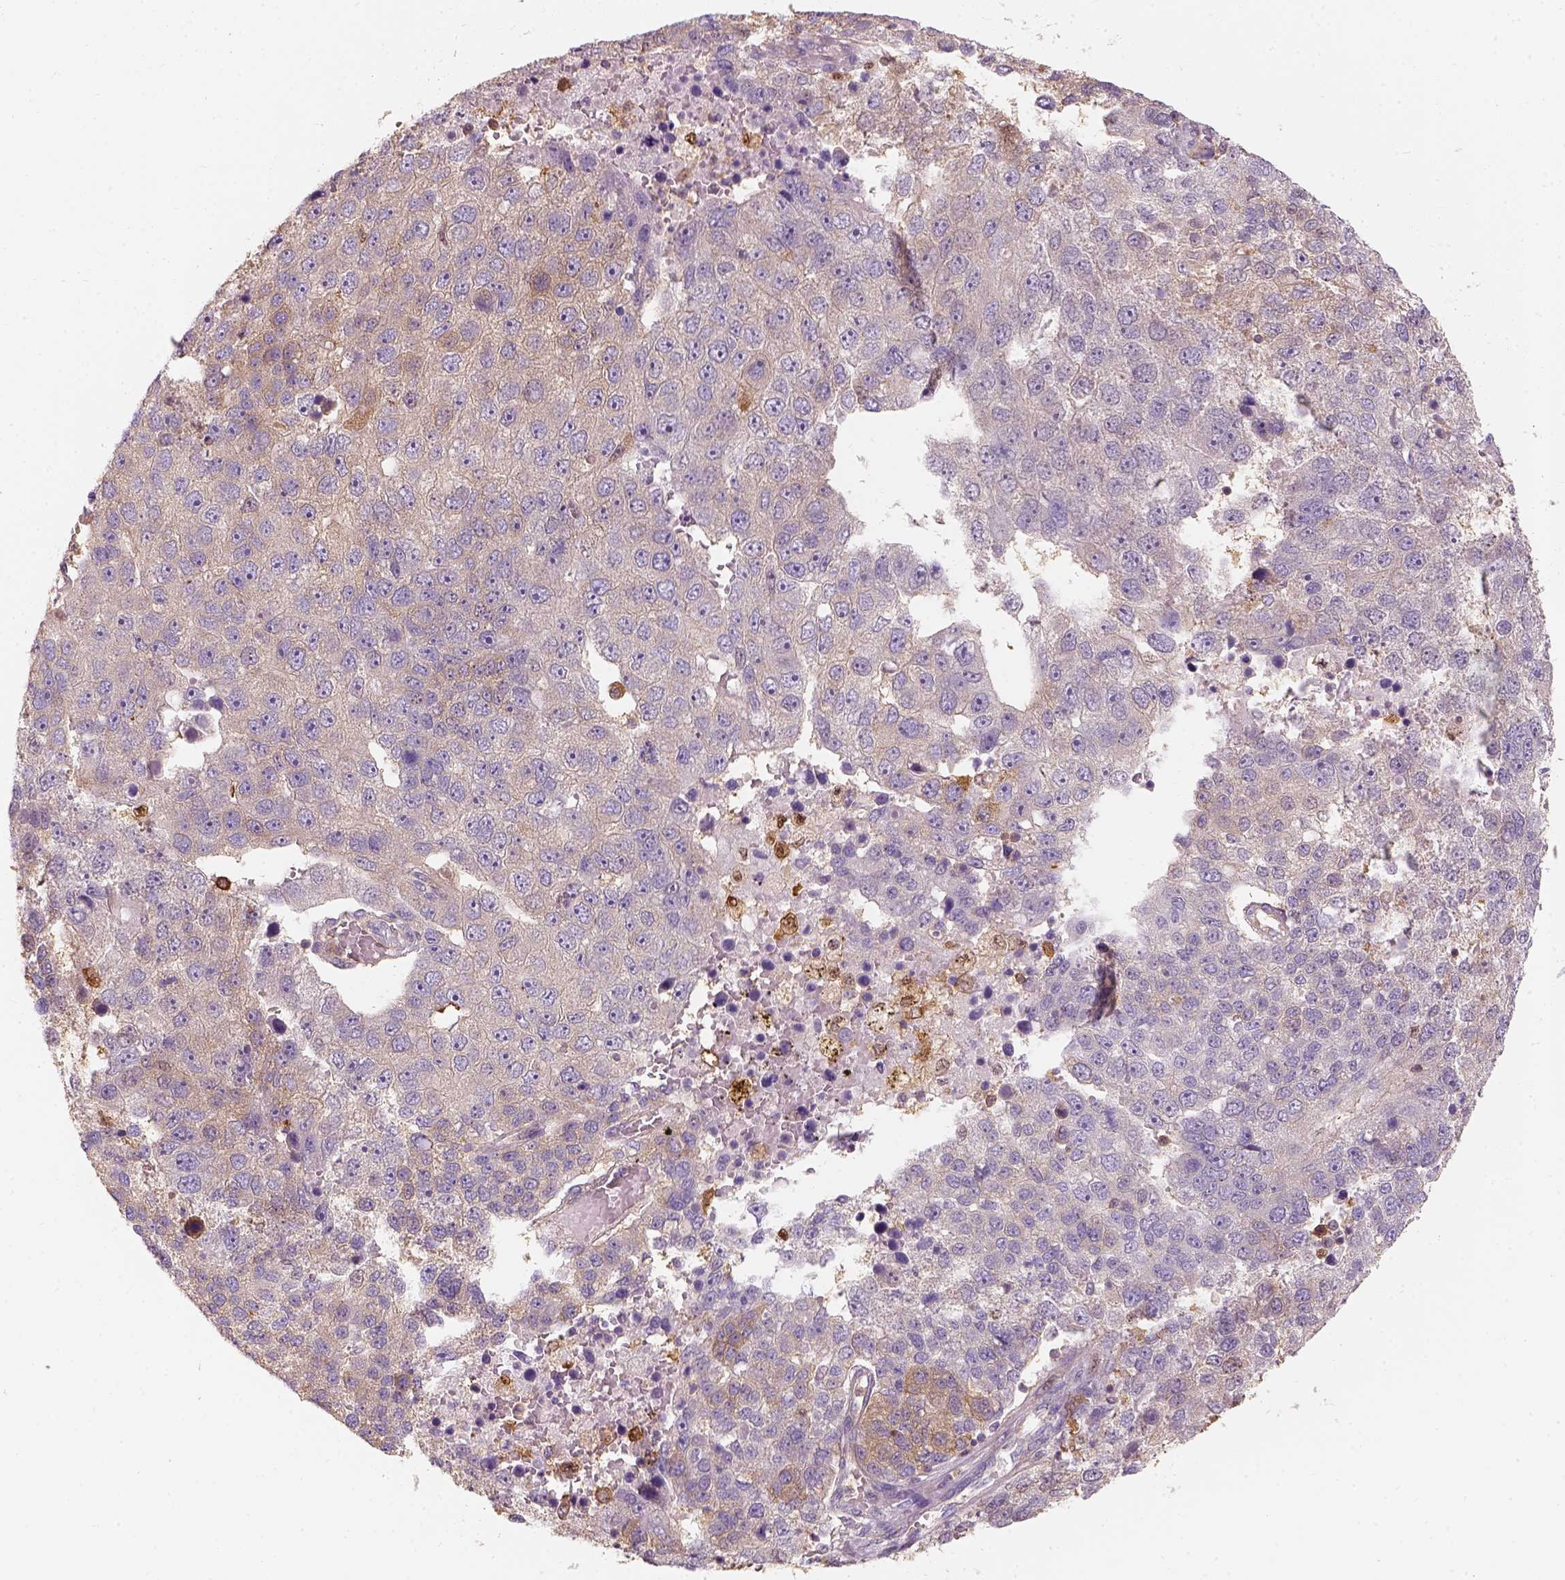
{"staining": {"intensity": "weak", "quantity": "<25%", "location": "cytoplasmic/membranous"}, "tissue": "pancreatic cancer", "cell_type": "Tumor cells", "image_type": "cancer", "snomed": [{"axis": "morphology", "description": "Adenocarcinoma, NOS"}, {"axis": "topography", "description": "Pancreas"}], "caption": "High power microscopy histopathology image of an IHC histopathology image of adenocarcinoma (pancreatic), revealing no significant positivity in tumor cells.", "gene": "SQSTM1", "patient": {"sex": "female", "age": 61}}